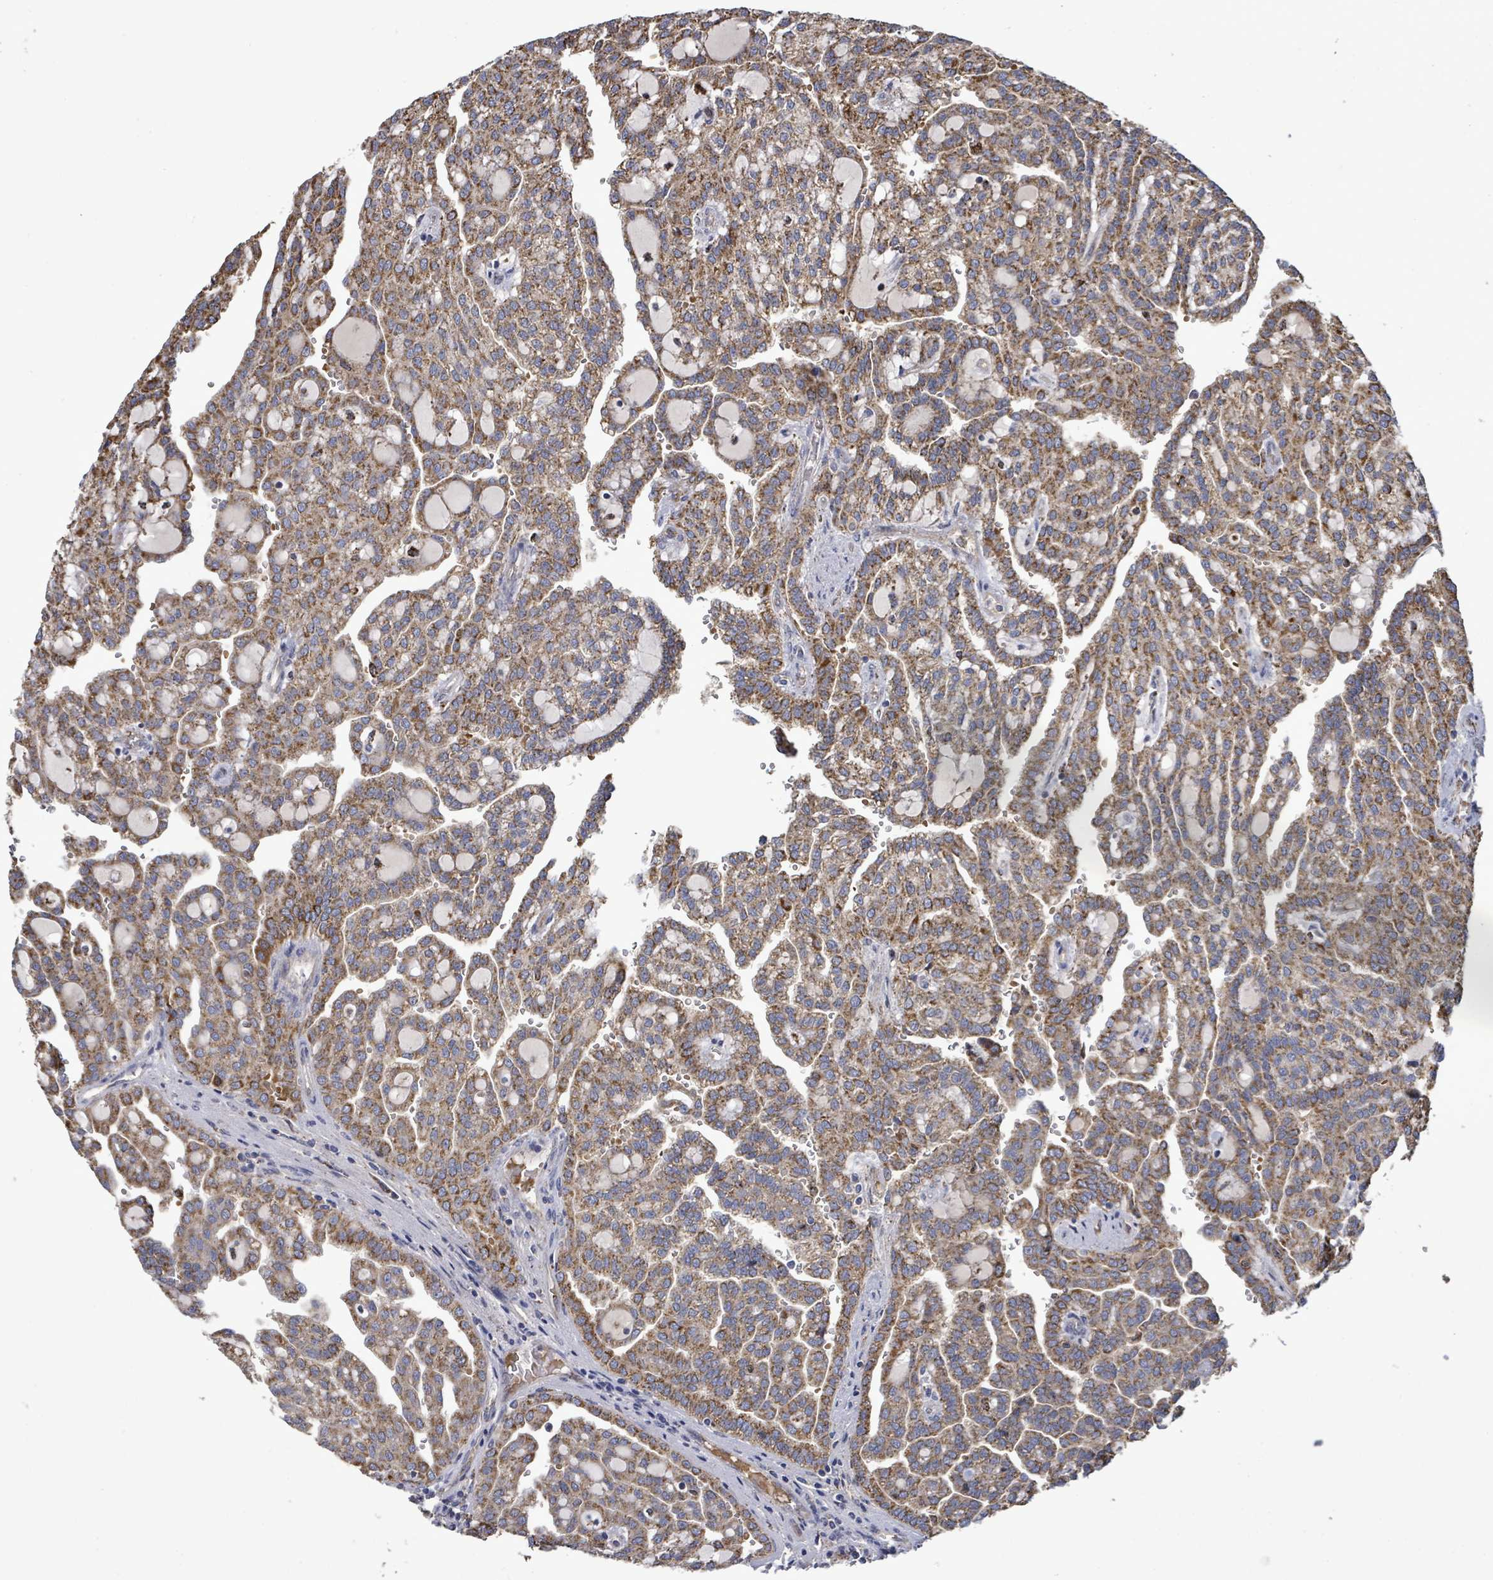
{"staining": {"intensity": "strong", "quantity": ">75%", "location": "cytoplasmic/membranous"}, "tissue": "renal cancer", "cell_type": "Tumor cells", "image_type": "cancer", "snomed": [{"axis": "morphology", "description": "Adenocarcinoma, NOS"}, {"axis": "topography", "description": "Kidney"}], "caption": "Renal adenocarcinoma stained for a protein (brown) shows strong cytoplasmic/membranous positive expression in approximately >75% of tumor cells.", "gene": "MTMR12", "patient": {"sex": "male", "age": 63}}